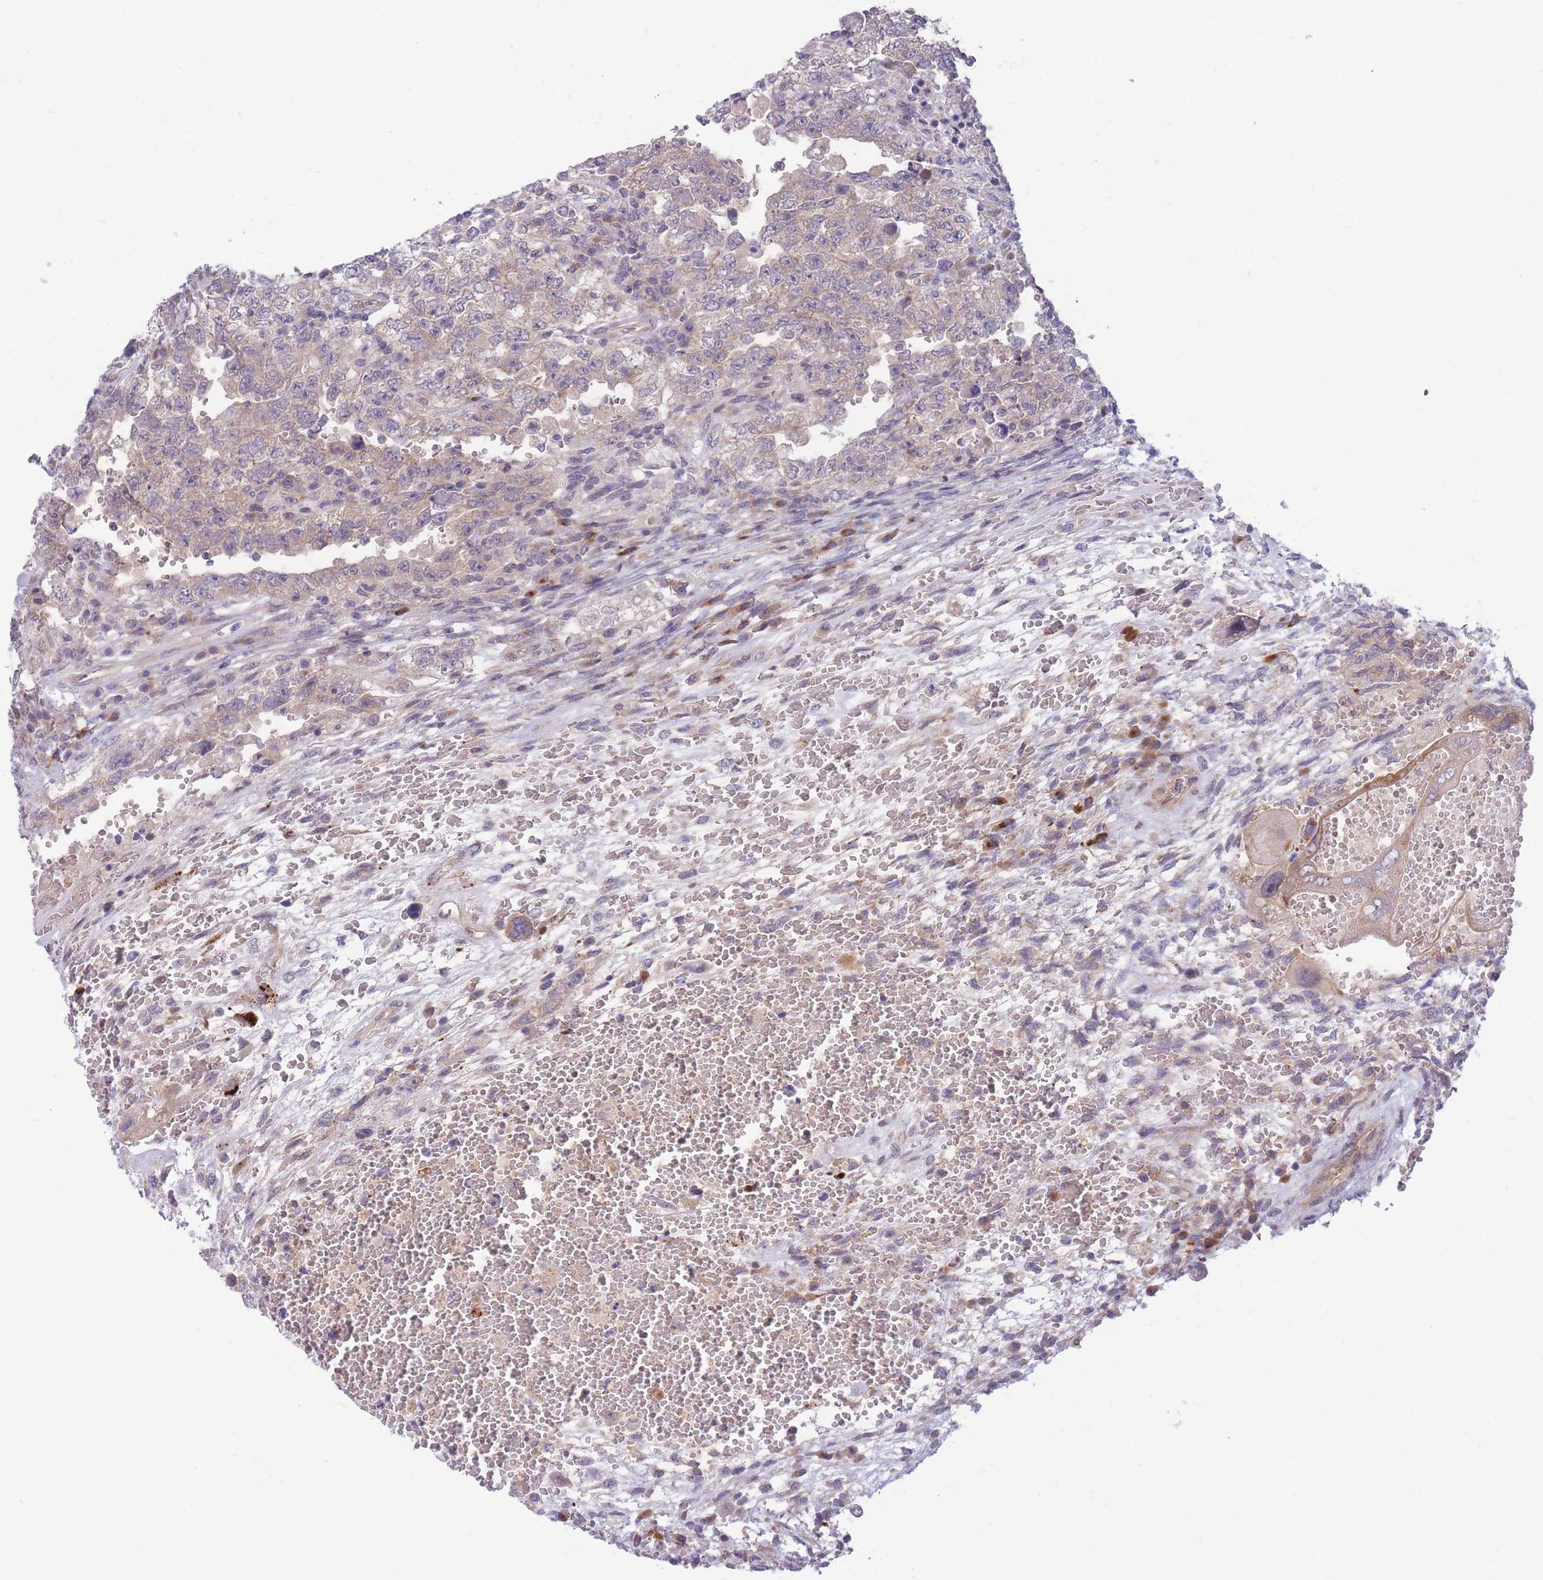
{"staining": {"intensity": "weak", "quantity": "25%-75%", "location": "cytoplasmic/membranous"}, "tissue": "testis cancer", "cell_type": "Tumor cells", "image_type": "cancer", "snomed": [{"axis": "morphology", "description": "Carcinoma, Embryonal, NOS"}, {"axis": "topography", "description": "Testis"}], "caption": "The histopathology image reveals staining of testis cancer, revealing weak cytoplasmic/membranous protein expression (brown color) within tumor cells. (Brightfield microscopy of DAB IHC at high magnification).", "gene": "CDC25B", "patient": {"sex": "male", "age": 26}}